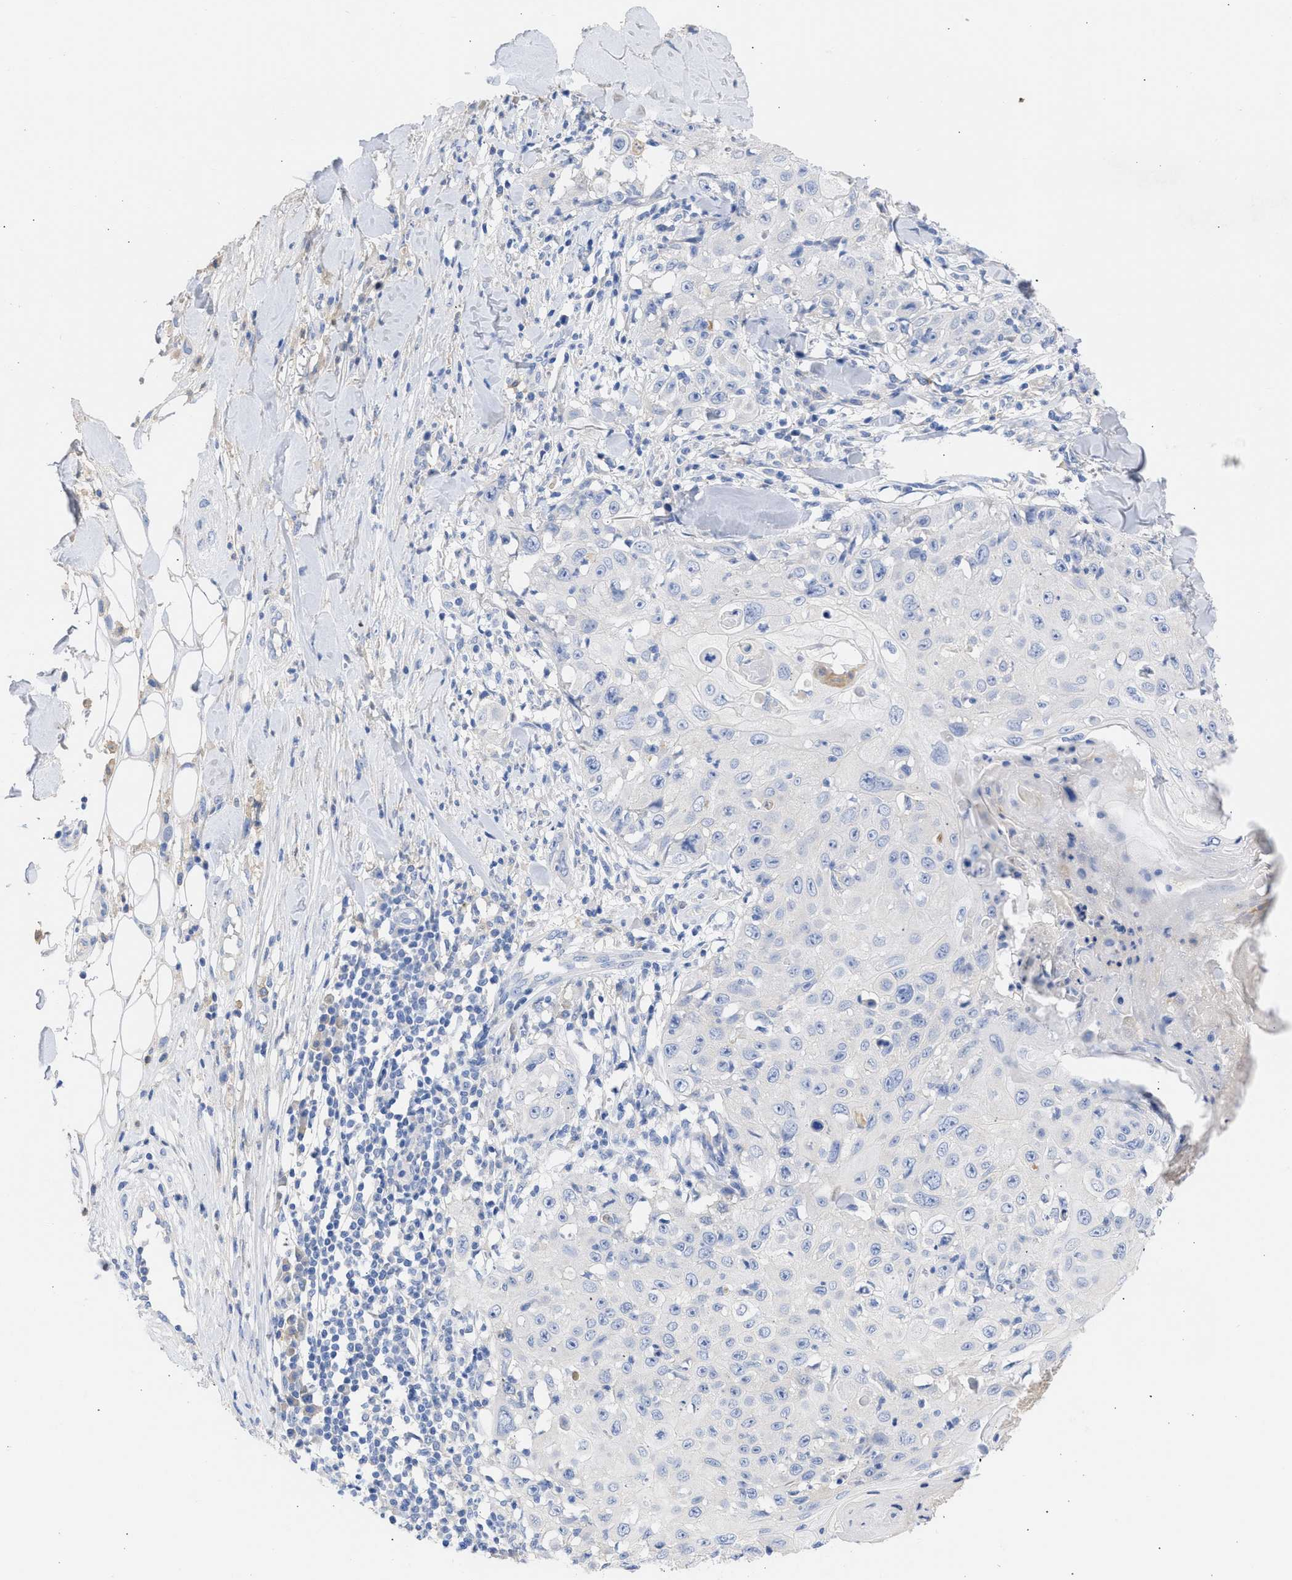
{"staining": {"intensity": "negative", "quantity": "none", "location": "none"}, "tissue": "skin cancer", "cell_type": "Tumor cells", "image_type": "cancer", "snomed": [{"axis": "morphology", "description": "Squamous cell carcinoma, NOS"}, {"axis": "topography", "description": "Skin"}], "caption": "This is an immunohistochemistry (IHC) histopathology image of human skin squamous cell carcinoma. There is no positivity in tumor cells.", "gene": "RSPH1", "patient": {"sex": "male", "age": 86}}